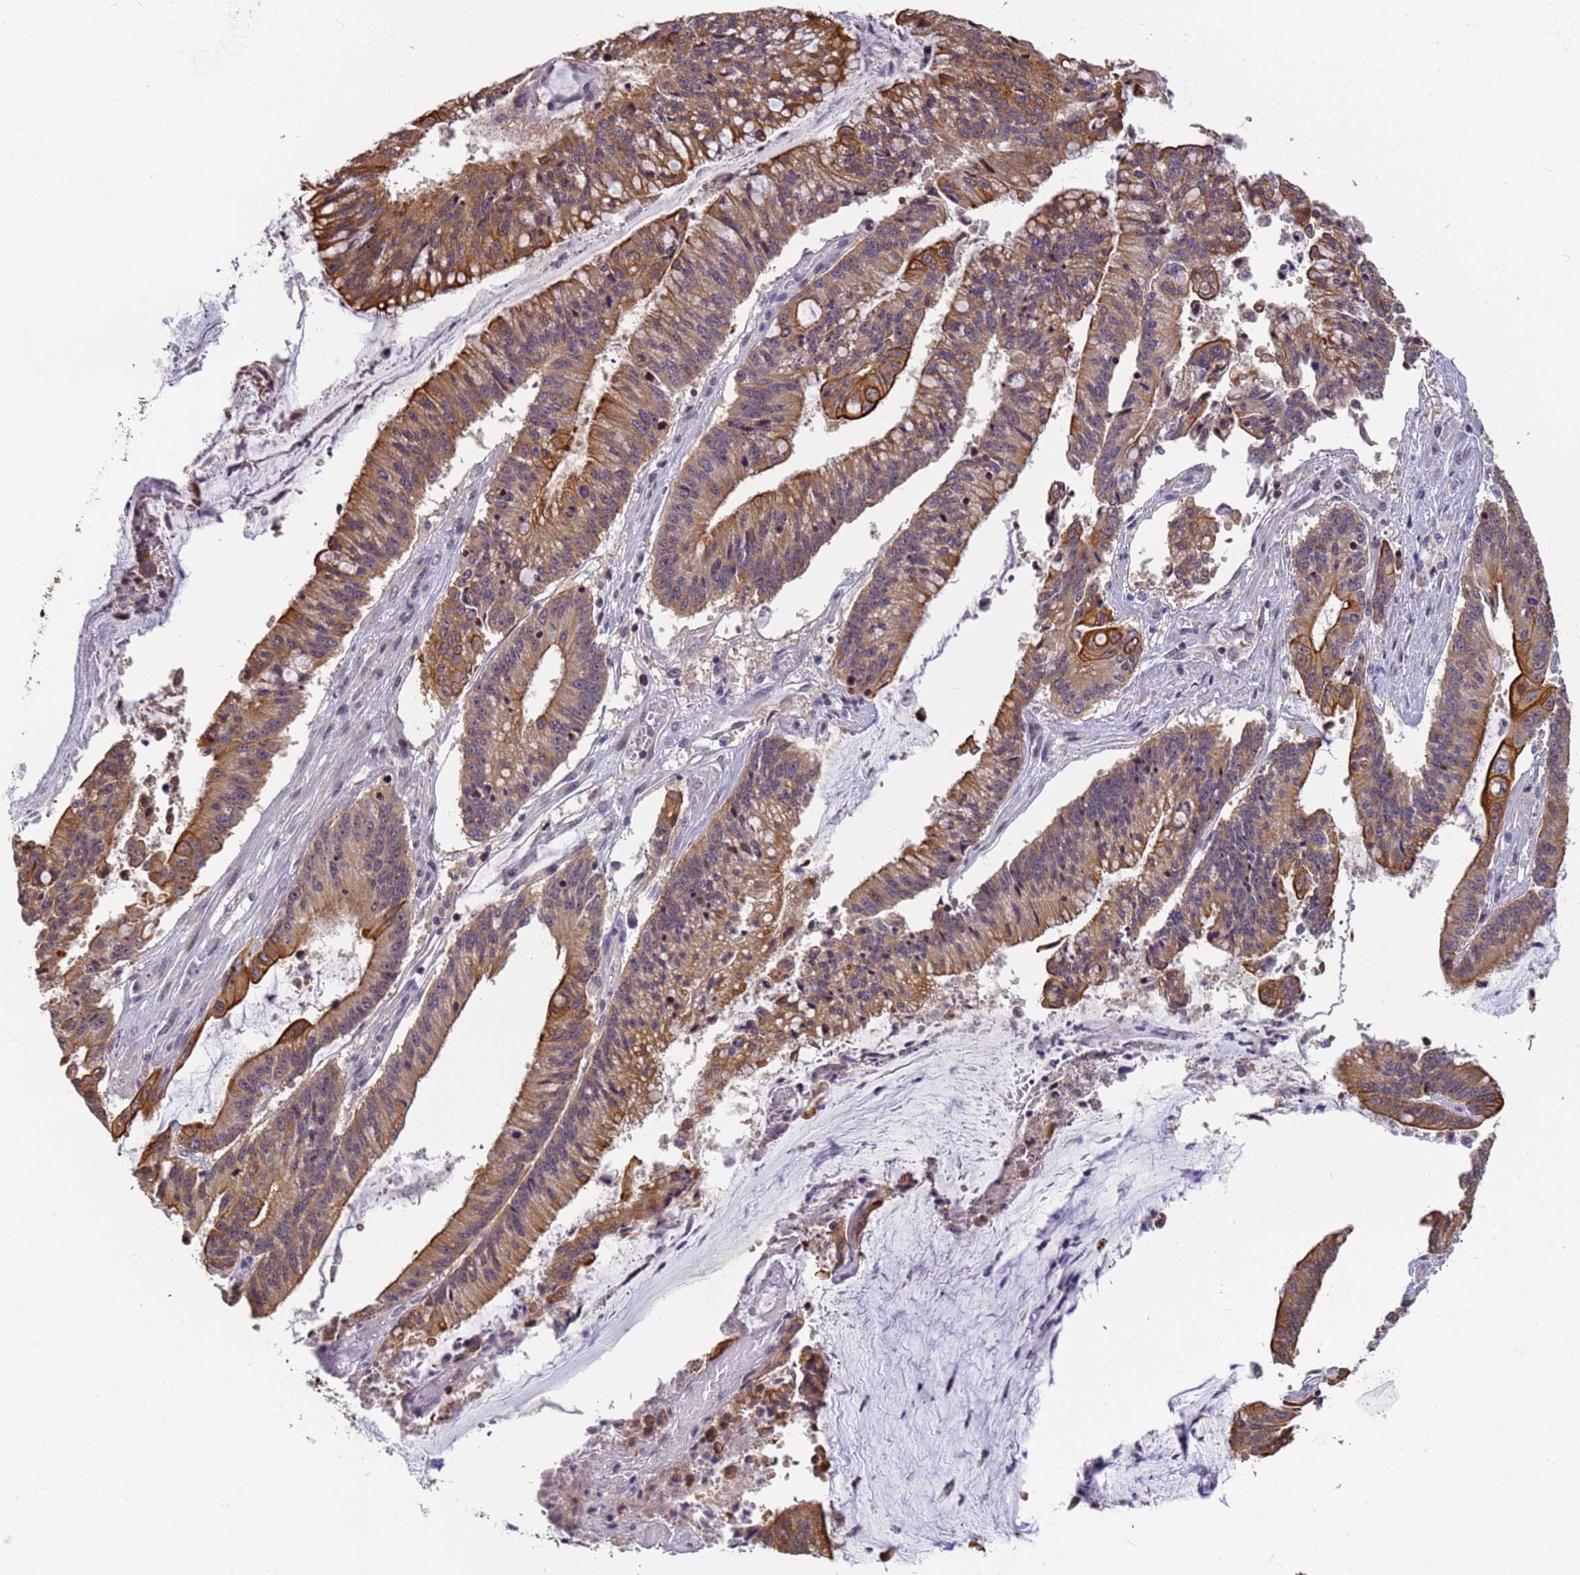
{"staining": {"intensity": "moderate", "quantity": ">75%", "location": "cytoplasmic/membranous"}, "tissue": "pancreatic cancer", "cell_type": "Tumor cells", "image_type": "cancer", "snomed": [{"axis": "morphology", "description": "Adenocarcinoma, NOS"}, {"axis": "topography", "description": "Pancreas"}], "caption": "About >75% of tumor cells in pancreatic cancer (adenocarcinoma) exhibit moderate cytoplasmic/membranous protein positivity as visualized by brown immunohistochemical staining.", "gene": "VWA3A", "patient": {"sex": "female", "age": 50}}